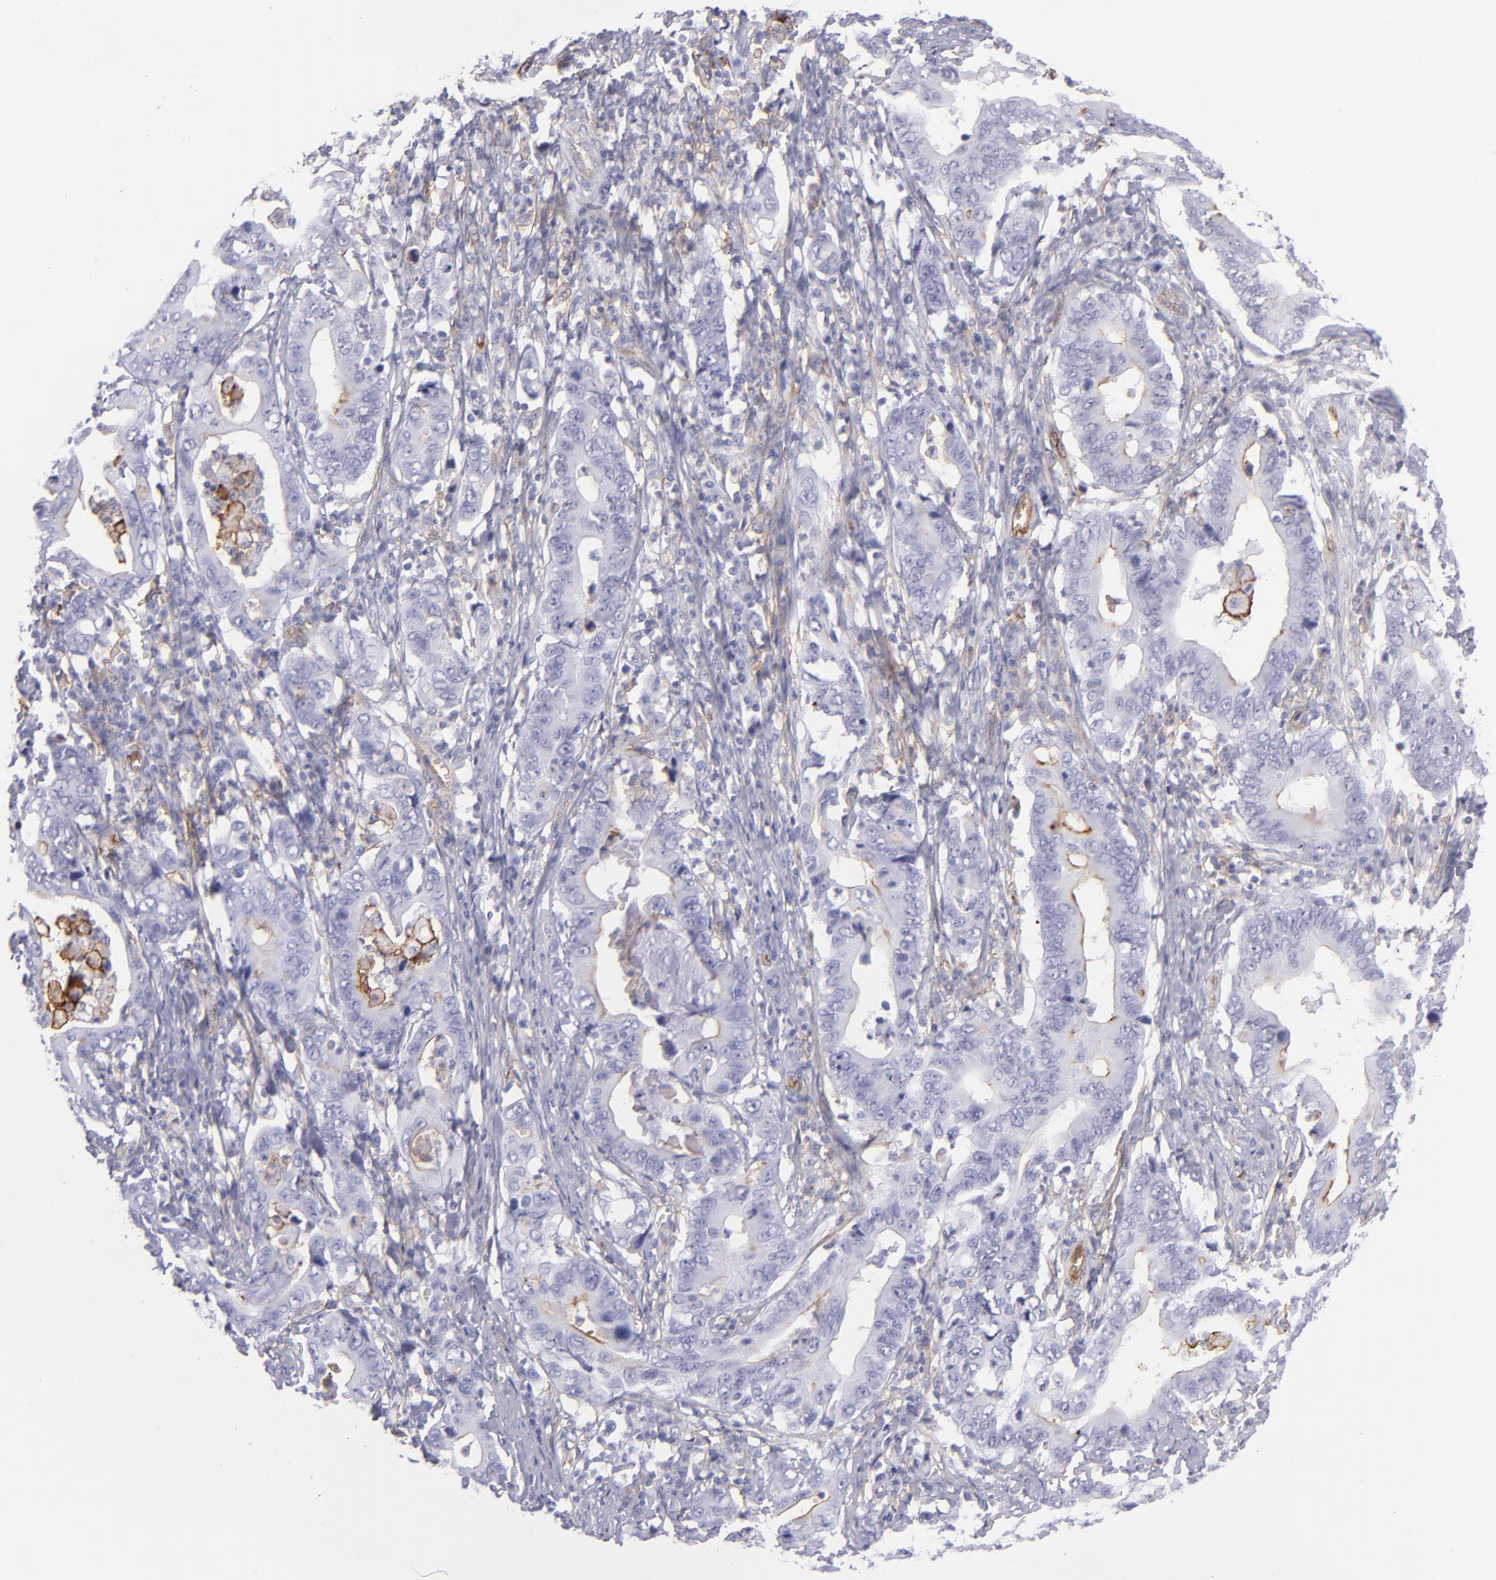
{"staining": {"intensity": "negative", "quantity": "none", "location": "none"}, "tissue": "stomach cancer", "cell_type": "Tumor cells", "image_type": "cancer", "snomed": [{"axis": "morphology", "description": "Adenocarcinoma, NOS"}, {"axis": "topography", "description": "Stomach, upper"}], "caption": "Micrograph shows no significant protein positivity in tumor cells of stomach cancer (adenocarcinoma).", "gene": "ACE", "patient": {"sex": "male", "age": 63}}